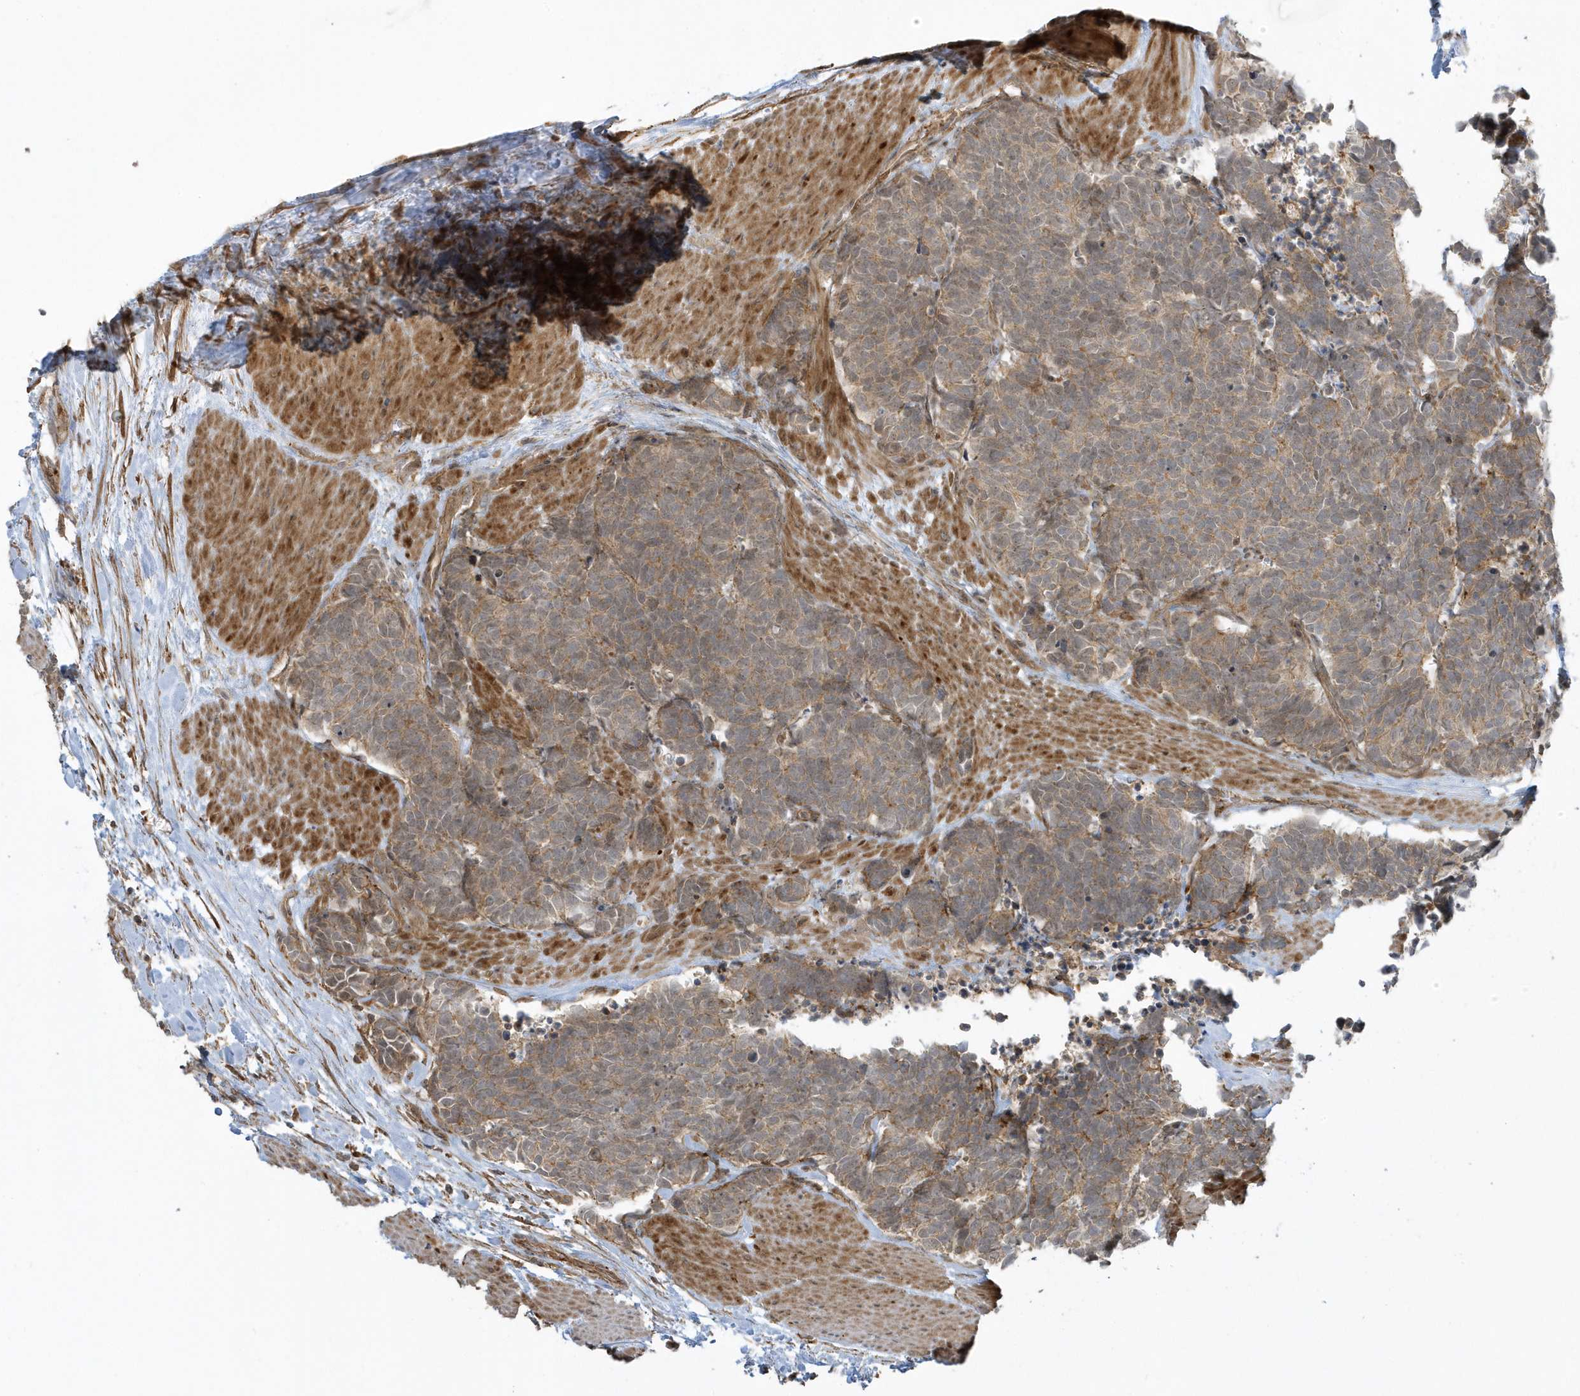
{"staining": {"intensity": "moderate", "quantity": ">75%", "location": "cytoplasmic/membranous"}, "tissue": "carcinoid", "cell_type": "Tumor cells", "image_type": "cancer", "snomed": [{"axis": "morphology", "description": "Carcinoma, NOS"}, {"axis": "morphology", "description": "Carcinoid, malignant, NOS"}, {"axis": "topography", "description": "Urinary bladder"}], "caption": "There is medium levels of moderate cytoplasmic/membranous staining in tumor cells of carcinoid, as demonstrated by immunohistochemical staining (brown color).", "gene": "ZBTB8A", "patient": {"sex": "male", "age": 57}}